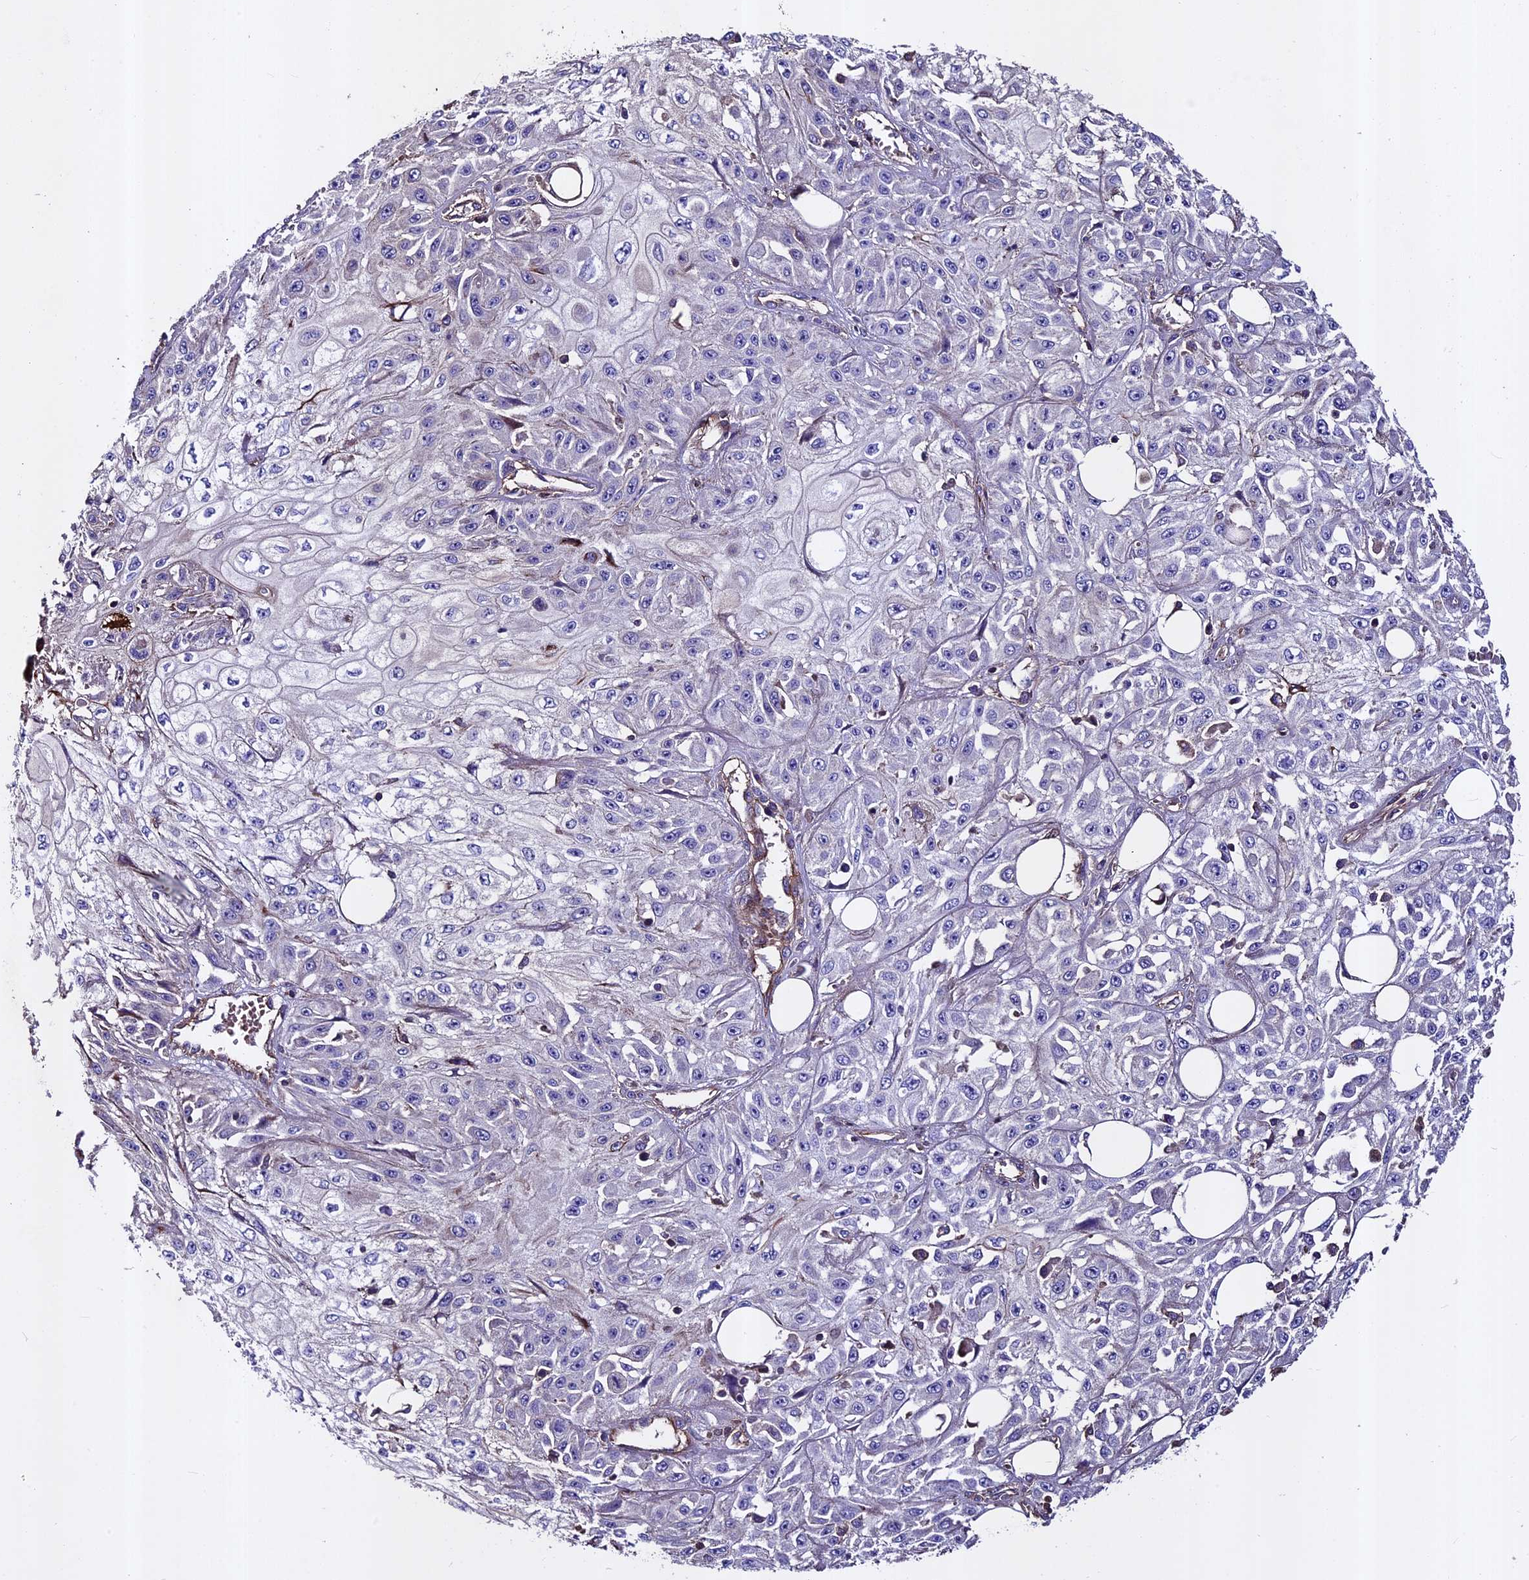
{"staining": {"intensity": "negative", "quantity": "none", "location": "none"}, "tissue": "skin cancer", "cell_type": "Tumor cells", "image_type": "cancer", "snomed": [{"axis": "morphology", "description": "Squamous cell carcinoma, NOS"}, {"axis": "morphology", "description": "Squamous cell carcinoma, metastatic, NOS"}, {"axis": "topography", "description": "Skin"}, {"axis": "topography", "description": "Lymph node"}], "caption": "A high-resolution image shows immunohistochemistry staining of skin cancer (metastatic squamous cell carcinoma), which reveals no significant staining in tumor cells.", "gene": "EVA1B", "patient": {"sex": "male", "age": 75}}